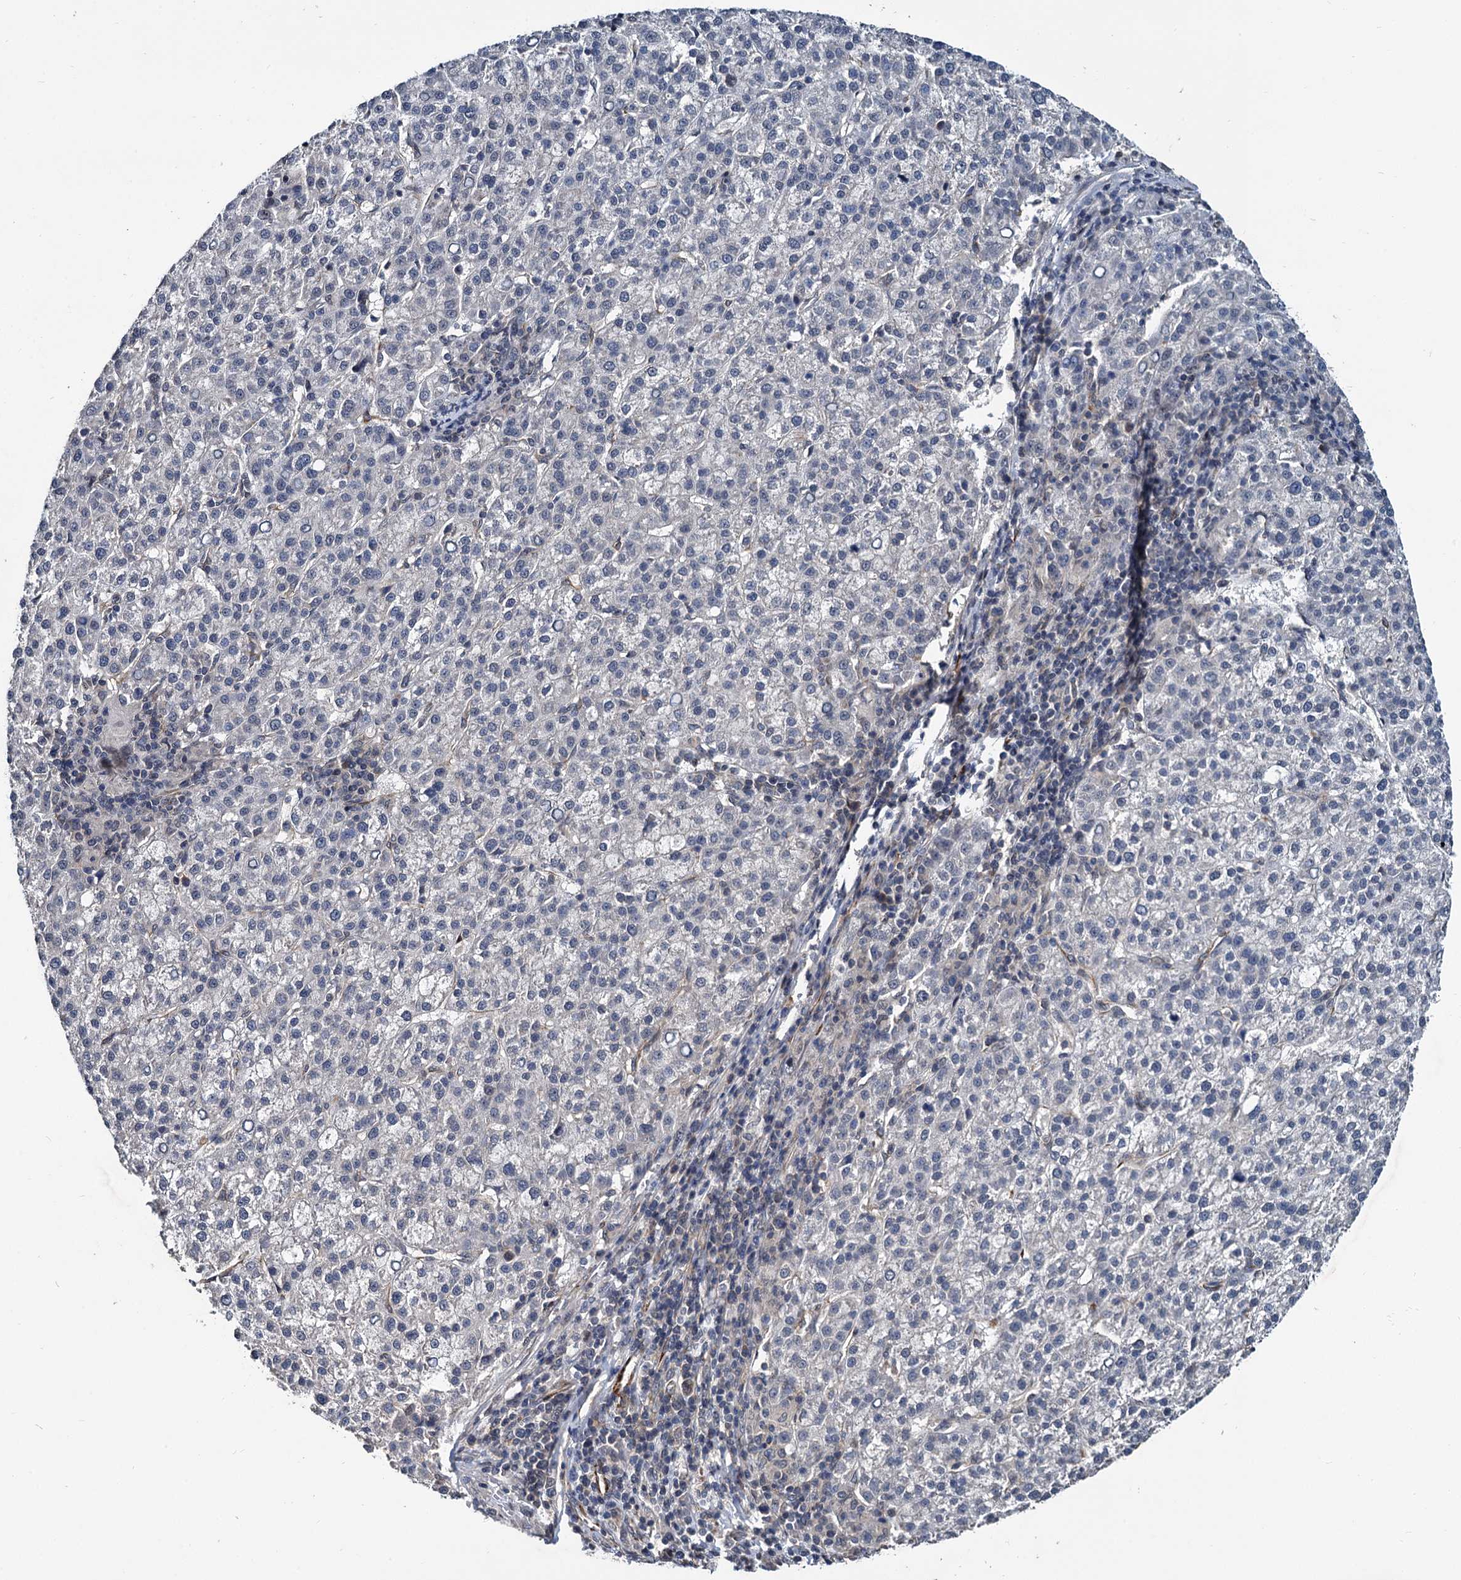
{"staining": {"intensity": "negative", "quantity": "none", "location": "none"}, "tissue": "liver cancer", "cell_type": "Tumor cells", "image_type": "cancer", "snomed": [{"axis": "morphology", "description": "Carcinoma, Hepatocellular, NOS"}, {"axis": "topography", "description": "Liver"}], "caption": "Immunohistochemical staining of human liver cancer displays no significant expression in tumor cells.", "gene": "ARHGAP42", "patient": {"sex": "female", "age": 58}}